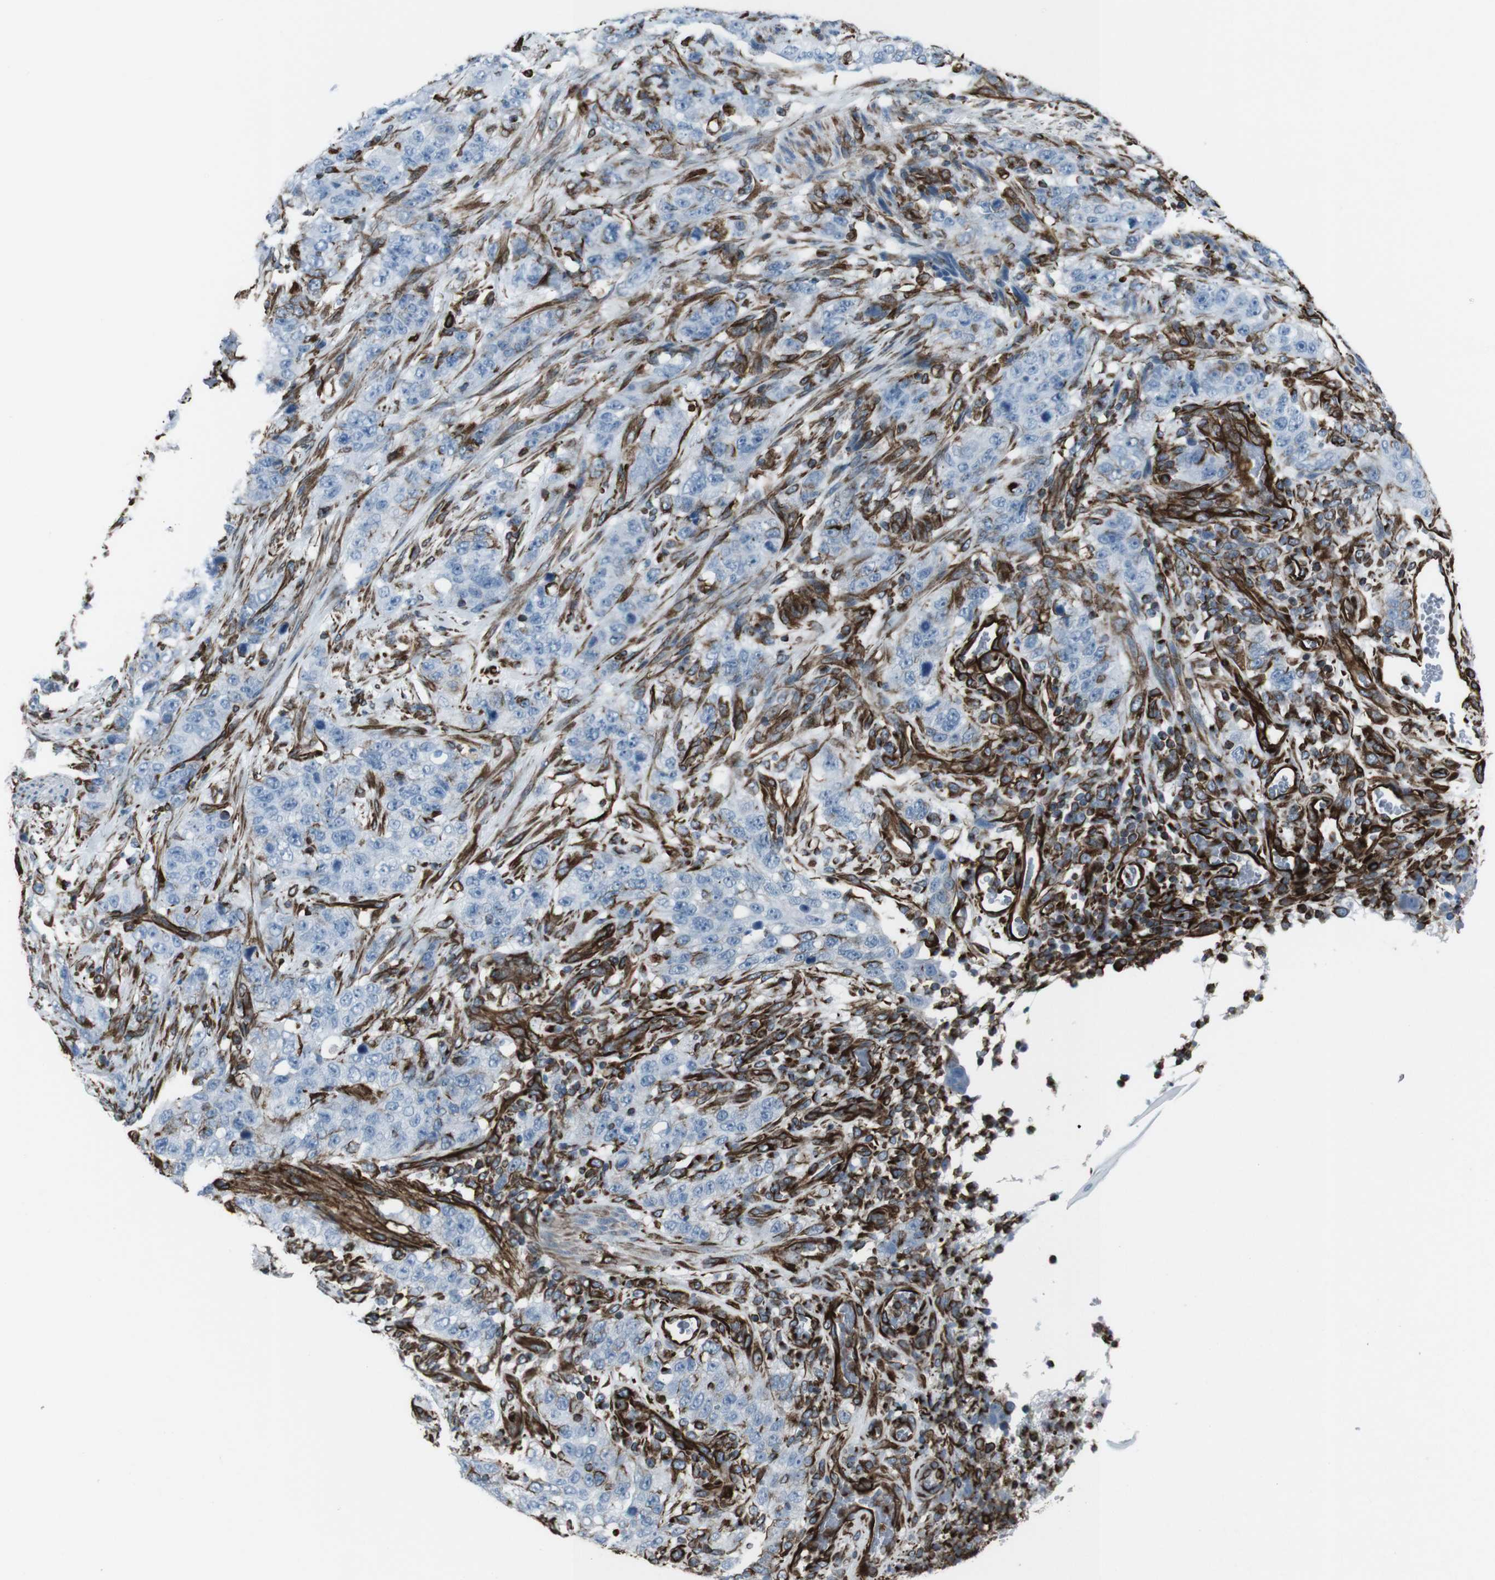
{"staining": {"intensity": "moderate", "quantity": "<25%", "location": "cytoplasmic/membranous"}, "tissue": "stomach cancer", "cell_type": "Tumor cells", "image_type": "cancer", "snomed": [{"axis": "morphology", "description": "Adenocarcinoma, NOS"}, {"axis": "topography", "description": "Stomach"}], "caption": "Tumor cells demonstrate moderate cytoplasmic/membranous positivity in about <25% of cells in adenocarcinoma (stomach).", "gene": "ZDHHC6", "patient": {"sex": "male", "age": 48}}